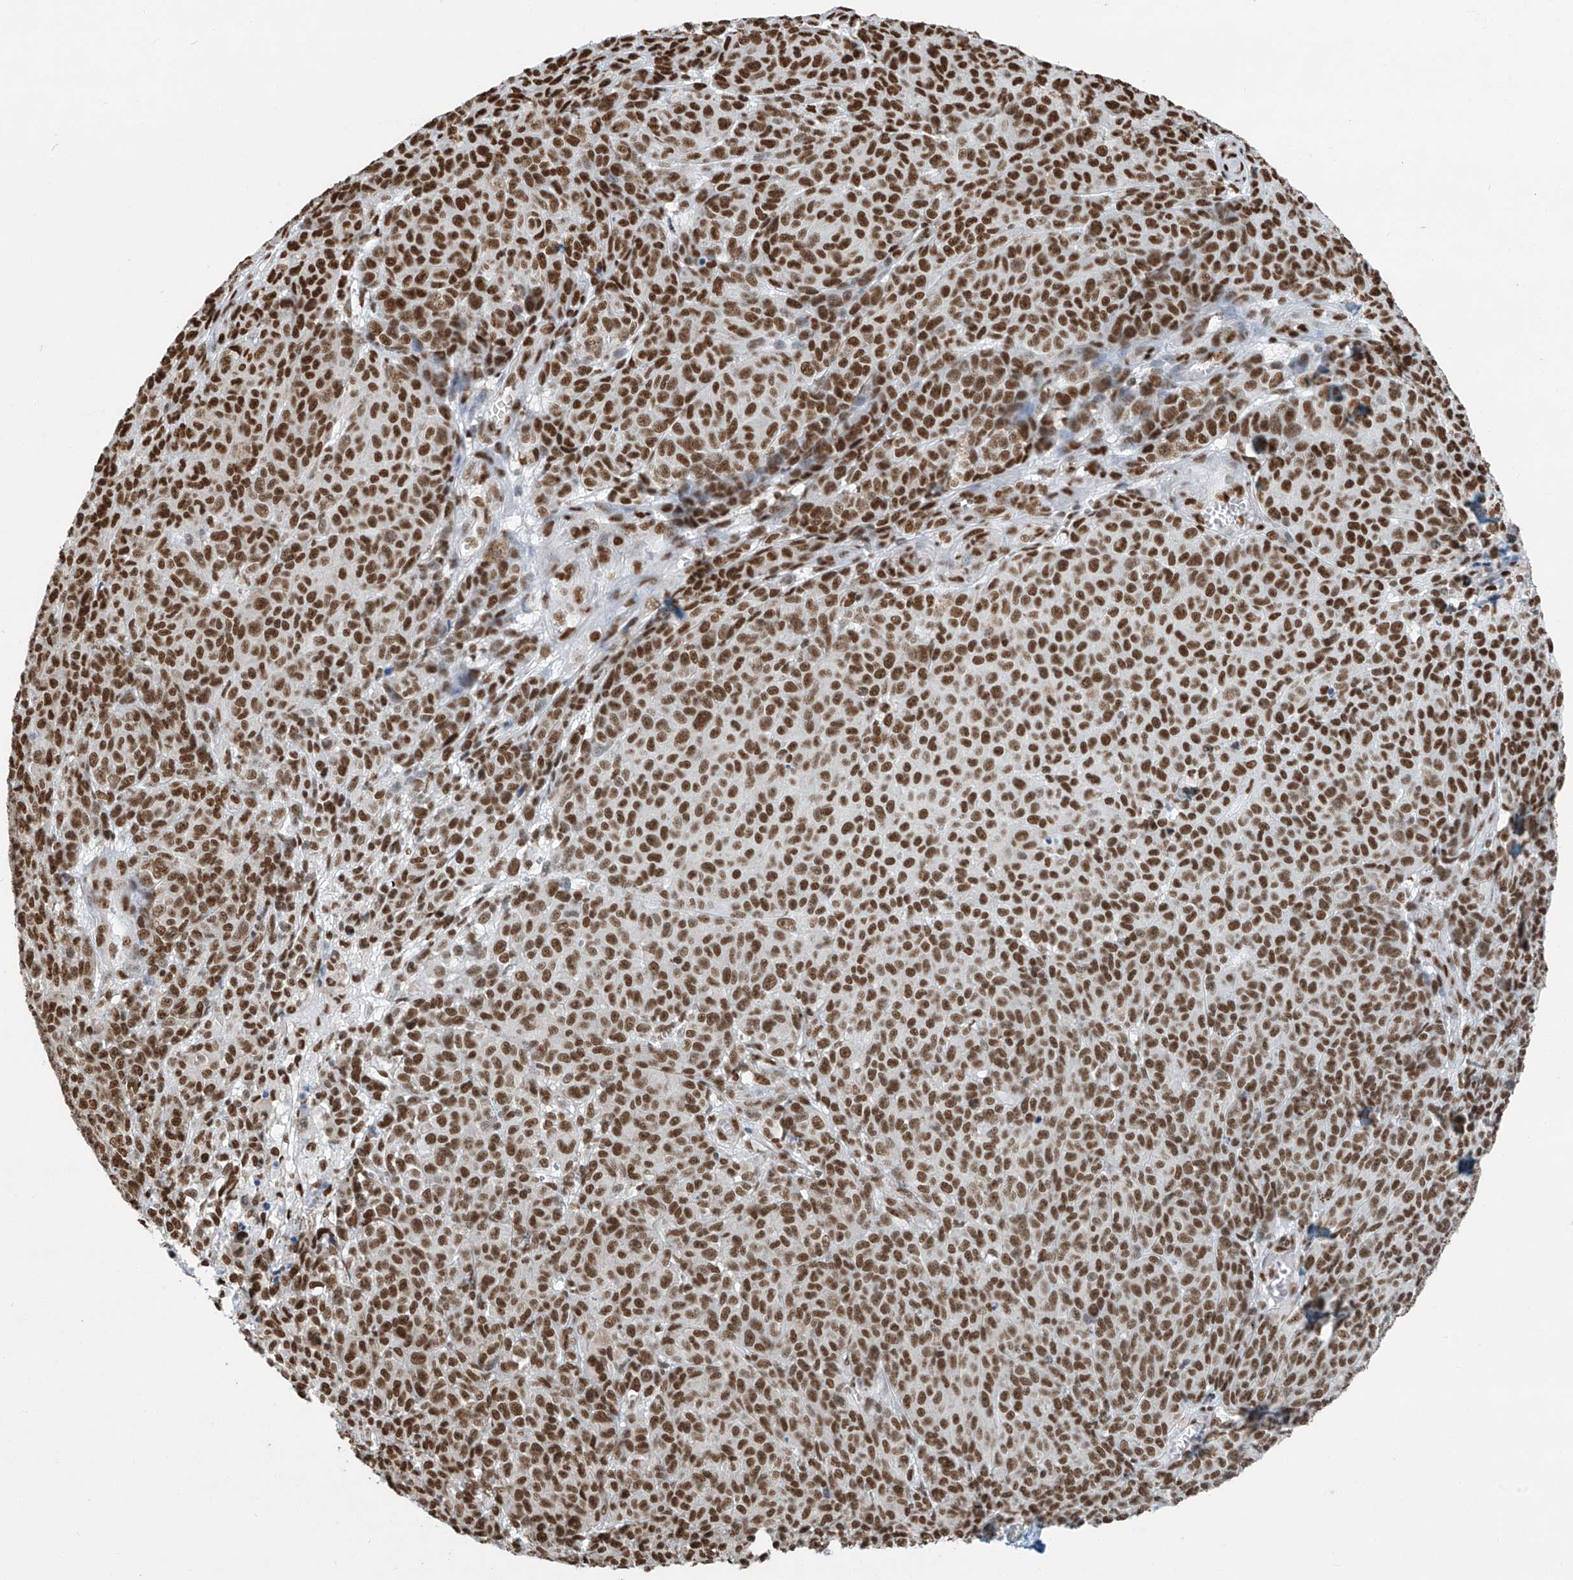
{"staining": {"intensity": "strong", "quantity": ">75%", "location": "nuclear"}, "tissue": "melanoma", "cell_type": "Tumor cells", "image_type": "cancer", "snomed": [{"axis": "morphology", "description": "Malignant melanoma, NOS"}, {"axis": "topography", "description": "Skin"}], "caption": "Melanoma stained for a protein displays strong nuclear positivity in tumor cells.", "gene": "SARNP", "patient": {"sex": "male", "age": 49}}